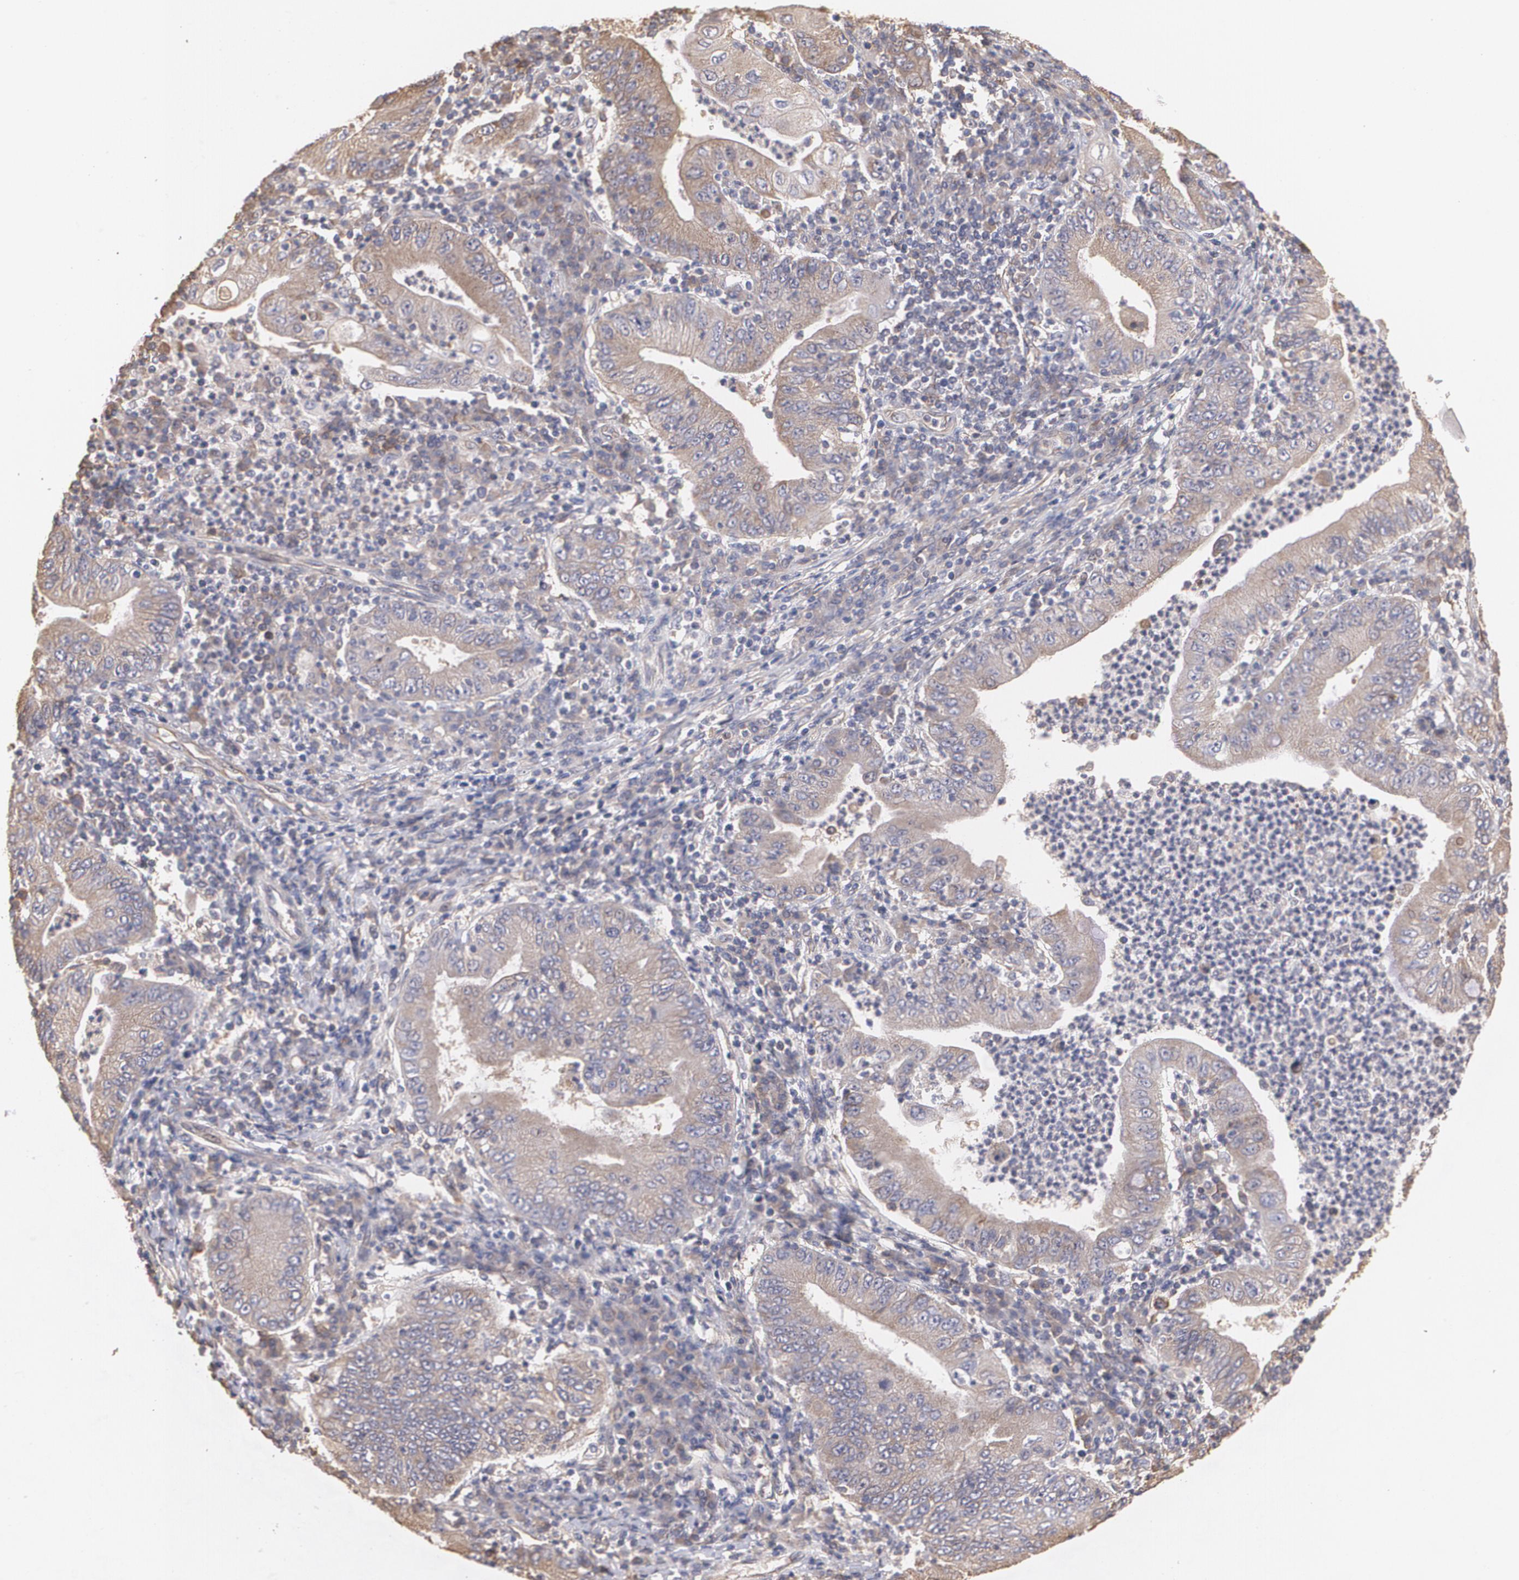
{"staining": {"intensity": "weak", "quantity": ">75%", "location": "cytoplasmic/membranous"}, "tissue": "stomach cancer", "cell_type": "Tumor cells", "image_type": "cancer", "snomed": [{"axis": "morphology", "description": "Normal tissue, NOS"}, {"axis": "morphology", "description": "Adenocarcinoma, NOS"}, {"axis": "topography", "description": "Esophagus"}, {"axis": "topography", "description": "Stomach, upper"}, {"axis": "topography", "description": "Peripheral nerve tissue"}], "caption": "DAB immunohistochemical staining of human adenocarcinoma (stomach) exhibits weak cytoplasmic/membranous protein staining in about >75% of tumor cells.", "gene": "PON1", "patient": {"sex": "male", "age": 62}}